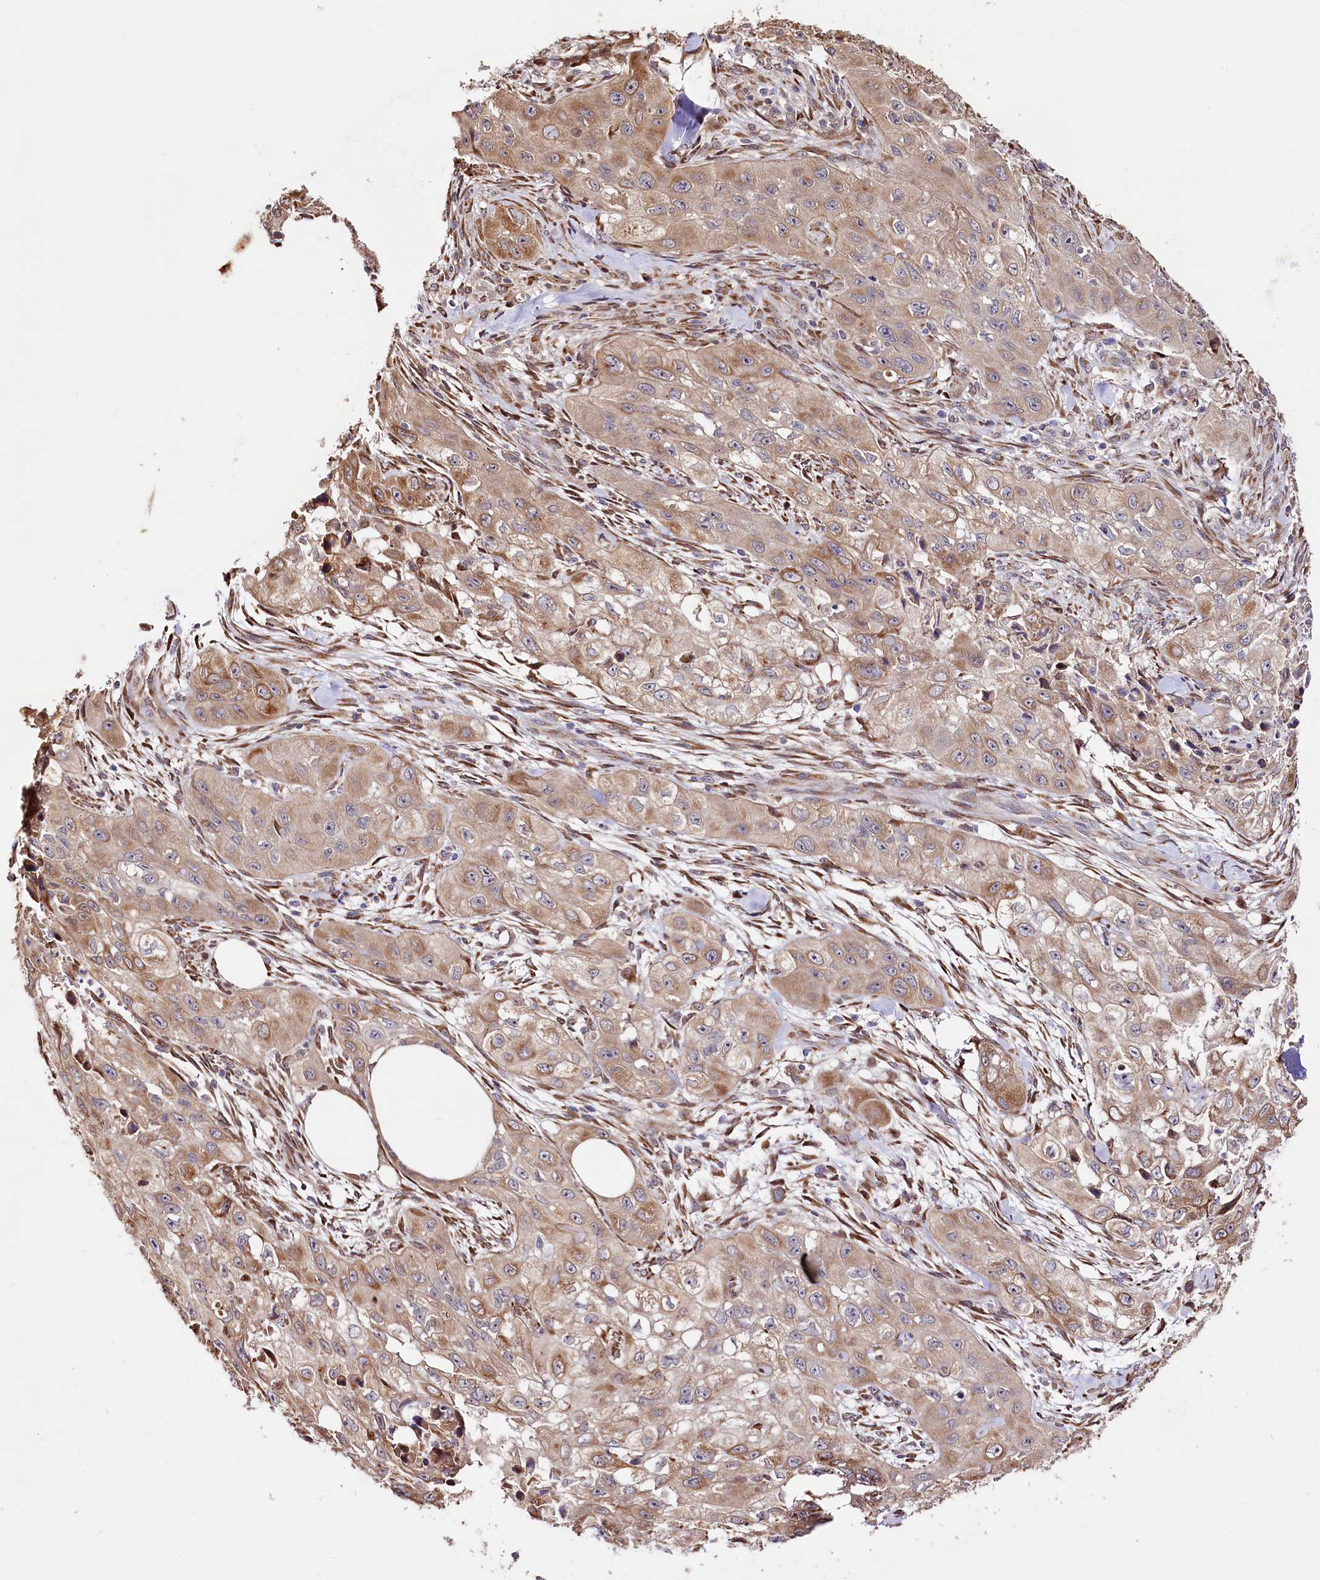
{"staining": {"intensity": "moderate", "quantity": "25%-75%", "location": "cytoplasmic/membranous"}, "tissue": "skin cancer", "cell_type": "Tumor cells", "image_type": "cancer", "snomed": [{"axis": "morphology", "description": "Squamous cell carcinoma, NOS"}, {"axis": "topography", "description": "Skin"}, {"axis": "topography", "description": "Subcutis"}], "caption": "Squamous cell carcinoma (skin) was stained to show a protein in brown. There is medium levels of moderate cytoplasmic/membranous staining in approximately 25%-75% of tumor cells.", "gene": "CUTC", "patient": {"sex": "male", "age": 73}}